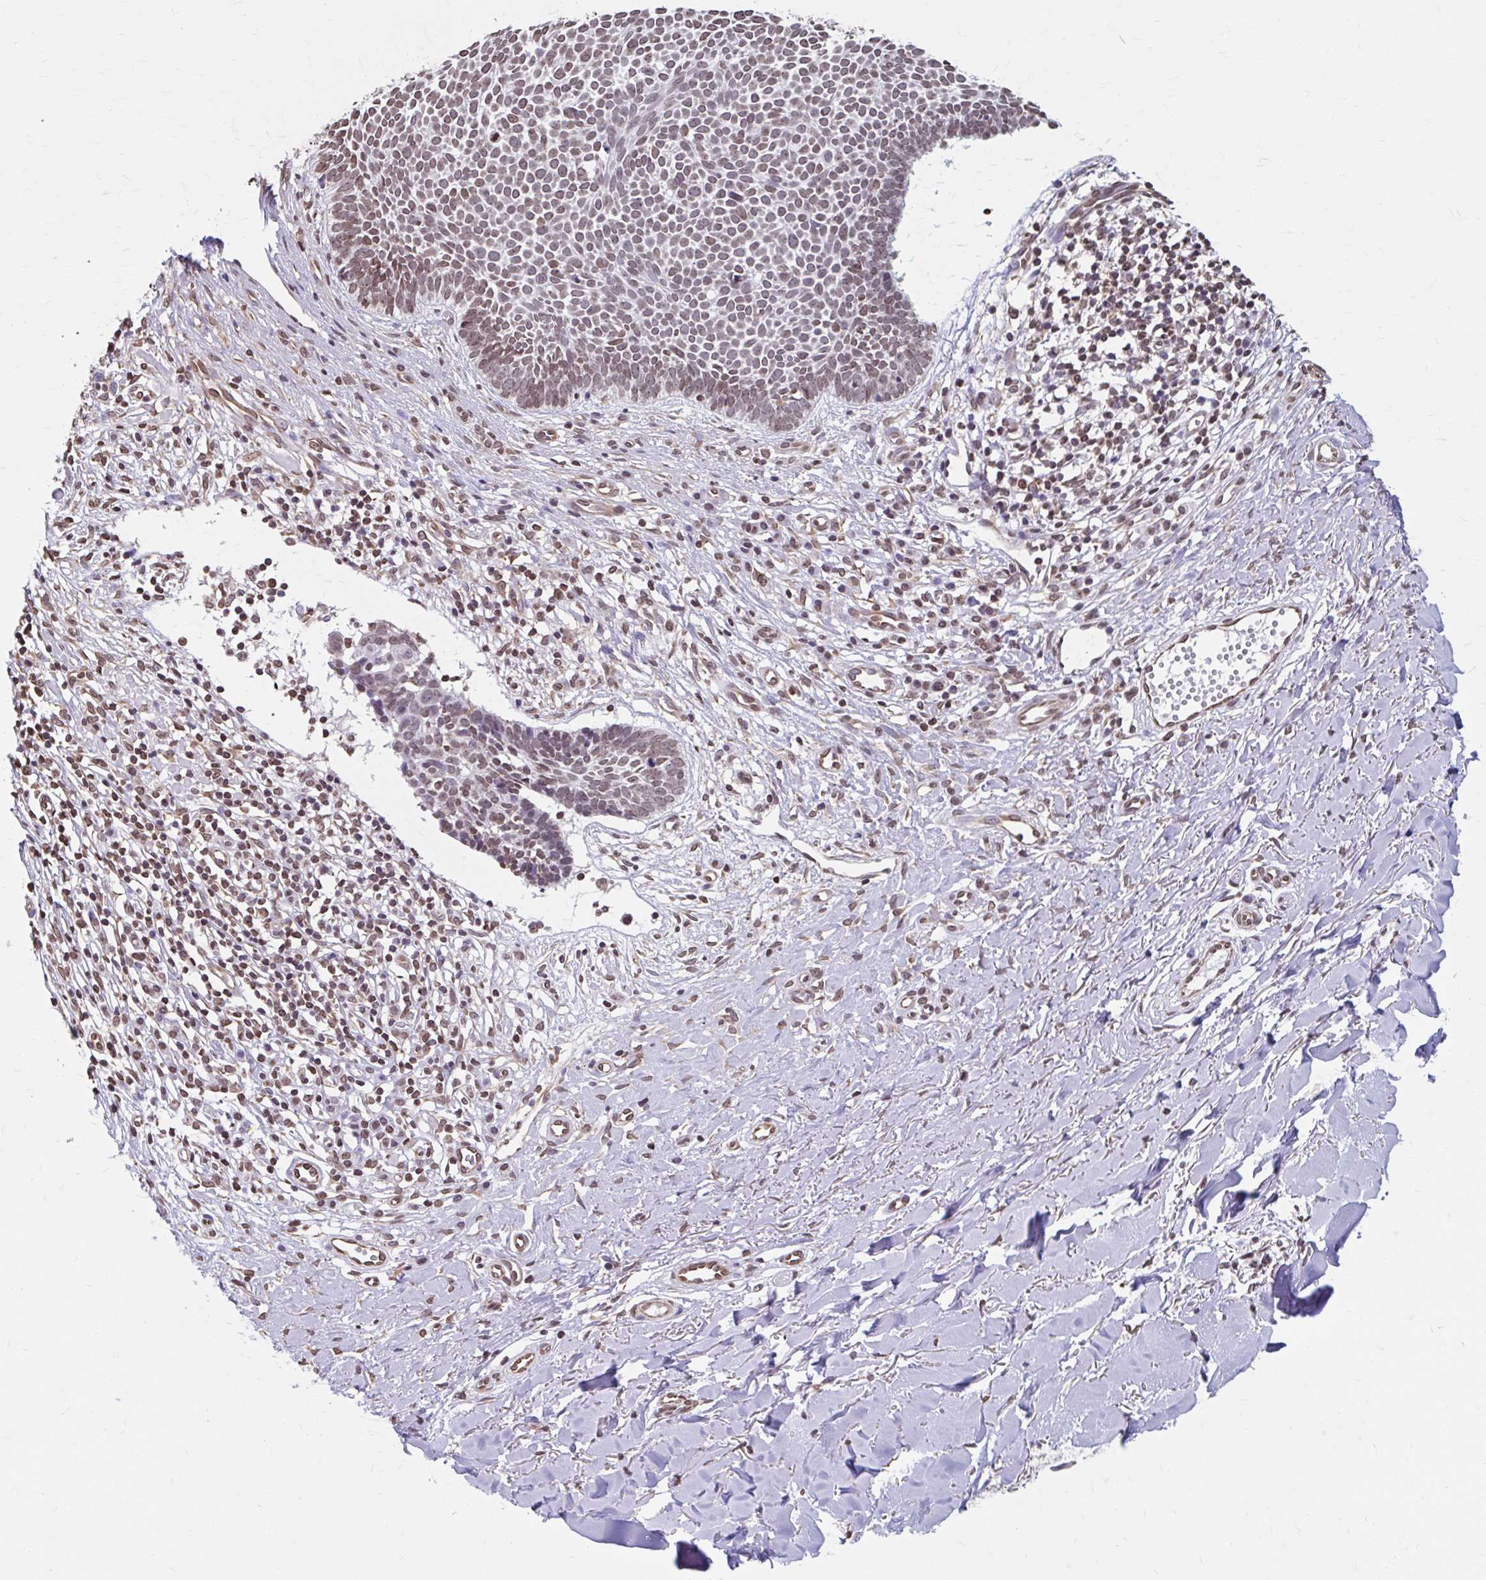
{"staining": {"intensity": "moderate", "quantity": ">75%", "location": "nuclear"}, "tissue": "skin cancer", "cell_type": "Tumor cells", "image_type": "cancer", "snomed": [{"axis": "morphology", "description": "Basal cell carcinoma"}, {"axis": "topography", "description": "Skin"}], "caption": "IHC (DAB (3,3'-diaminobenzidine)) staining of skin basal cell carcinoma displays moderate nuclear protein positivity in approximately >75% of tumor cells.", "gene": "ORC3", "patient": {"sex": "male", "age": 49}}